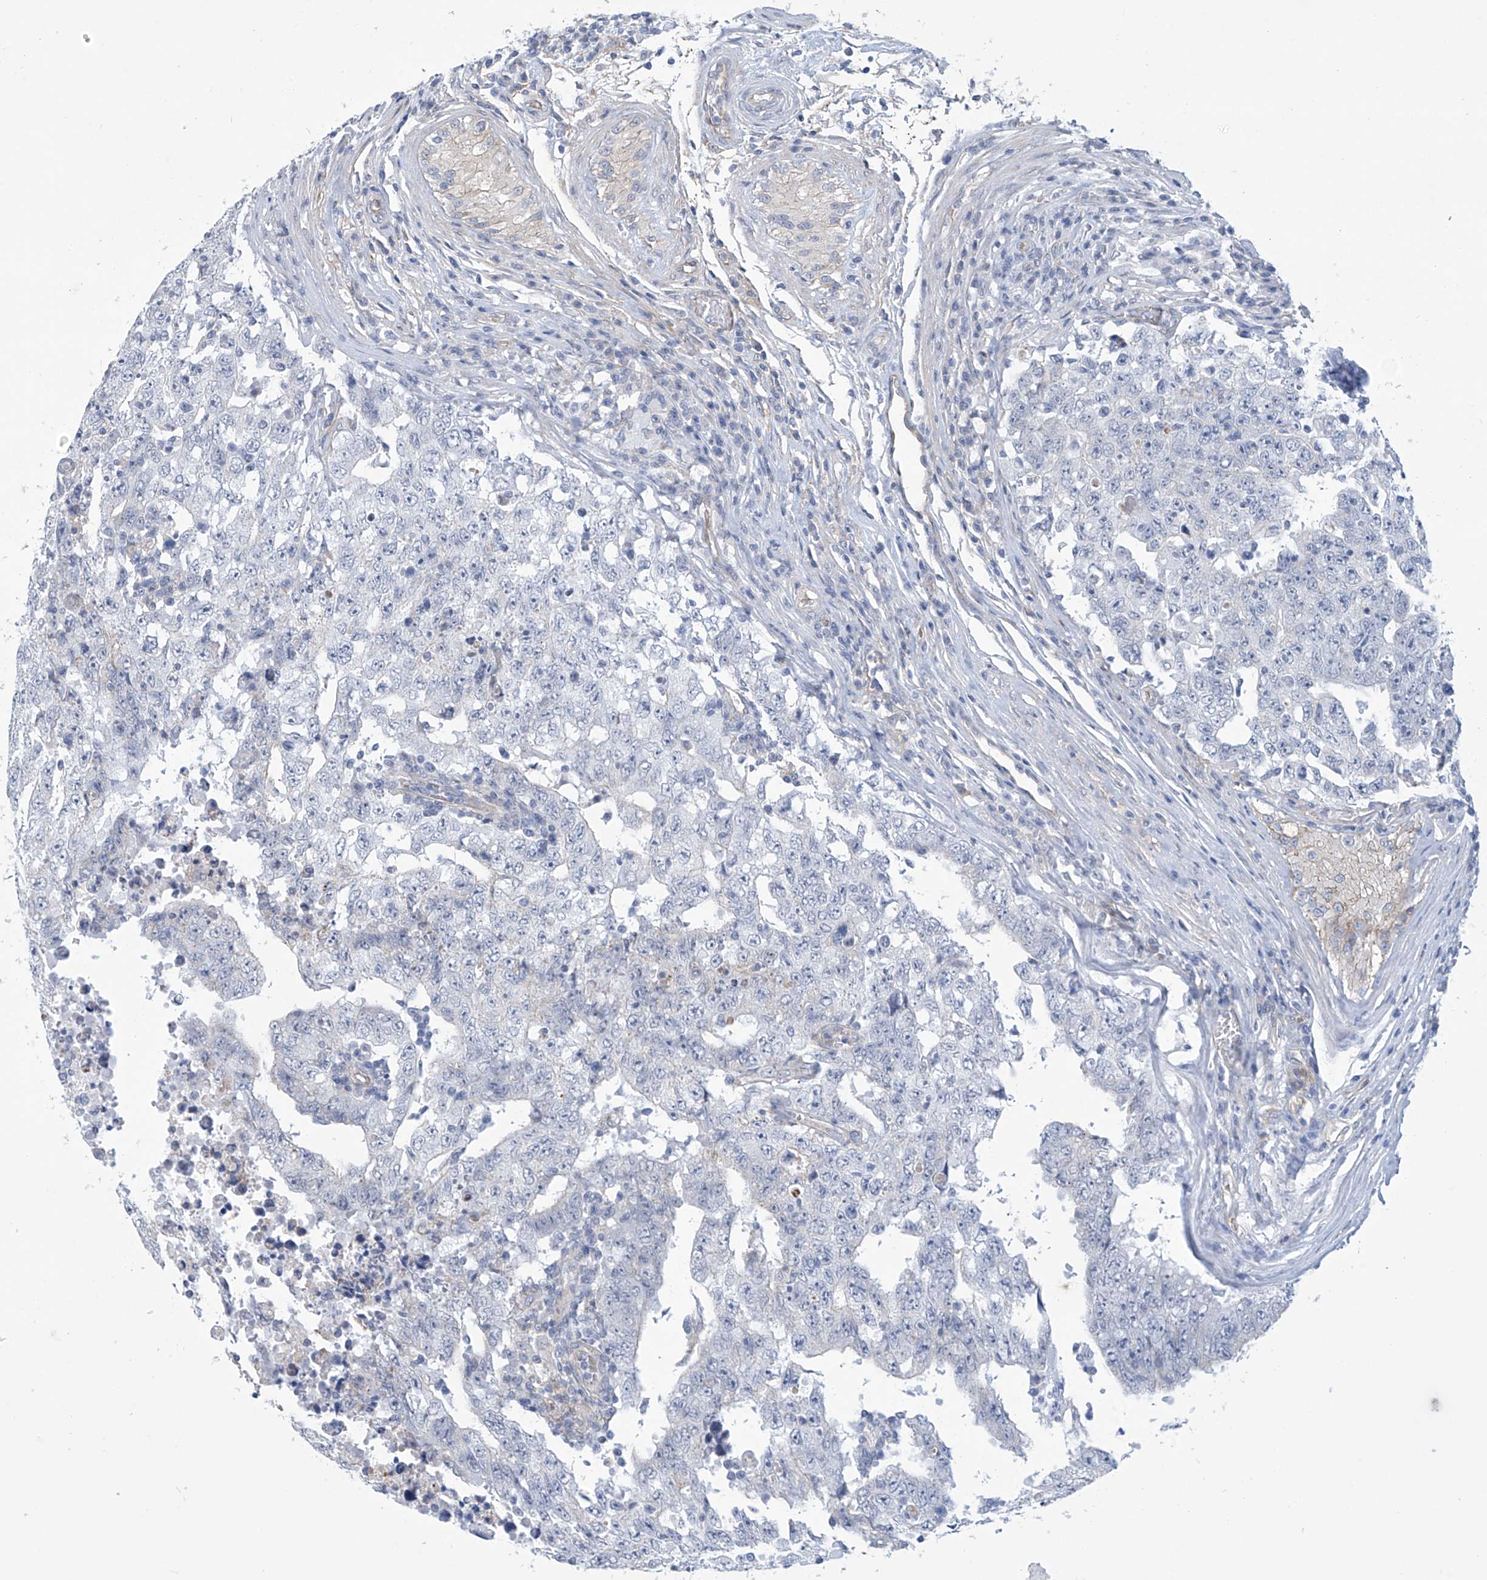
{"staining": {"intensity": "negative", "quantity": "none", "location": "none"}, "tissue": "testis cancer", "cell_type": "Tumor cells", "image_type": "cancer", "snomed": [{"axis": "morphology", "description": "Carcinoma, Embryonal, NOS"}, {"axis": "topography", "description": "Testis"}], "caption": "High magnification brightfield microscopy of testis cancer stained with DAB (brown) and counterstained with hematoxylin (blue): tumor cells show no significant expression.", "gene": "ABHD13", "patient": {"sex": "male", "age": 26}}